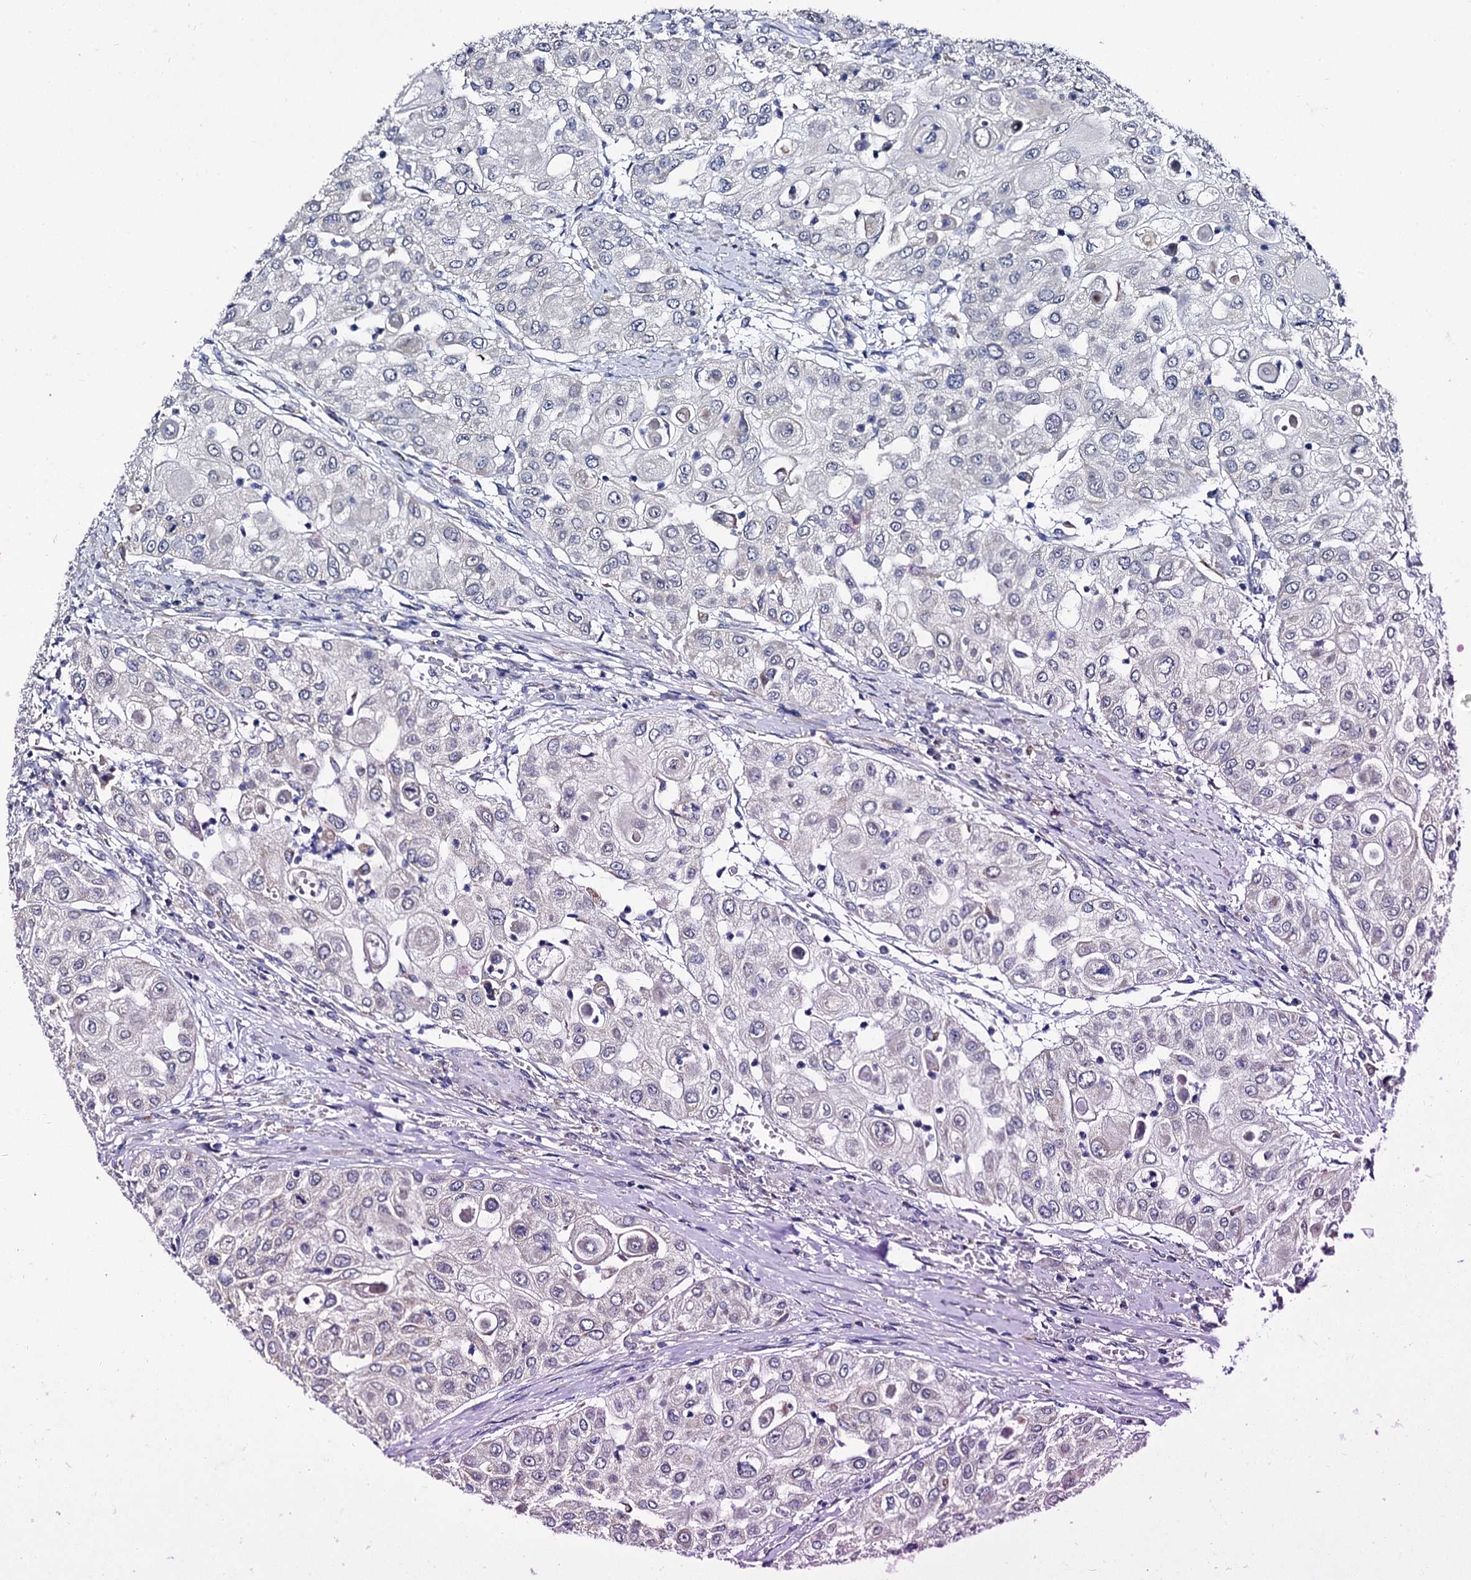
{"staining": {"intensity": "negative", "quantity": "none", "location": "none"}, "tissue": "urothelial cancer", "cell_type": "Tumor cells", "image_type": "cancer", "snomed": [{"axis": "morphology", "description": "Urothelial carcinoma, High grade"}, {"axis": "topography", "description": "Urinary bladder"}], "caption": "The histopathology image exhibits no staining of tumor cells in urothelial carcinoma (high-grade).", "gene": "PANX2", "patient": {"sex": "female", "age": 79}}